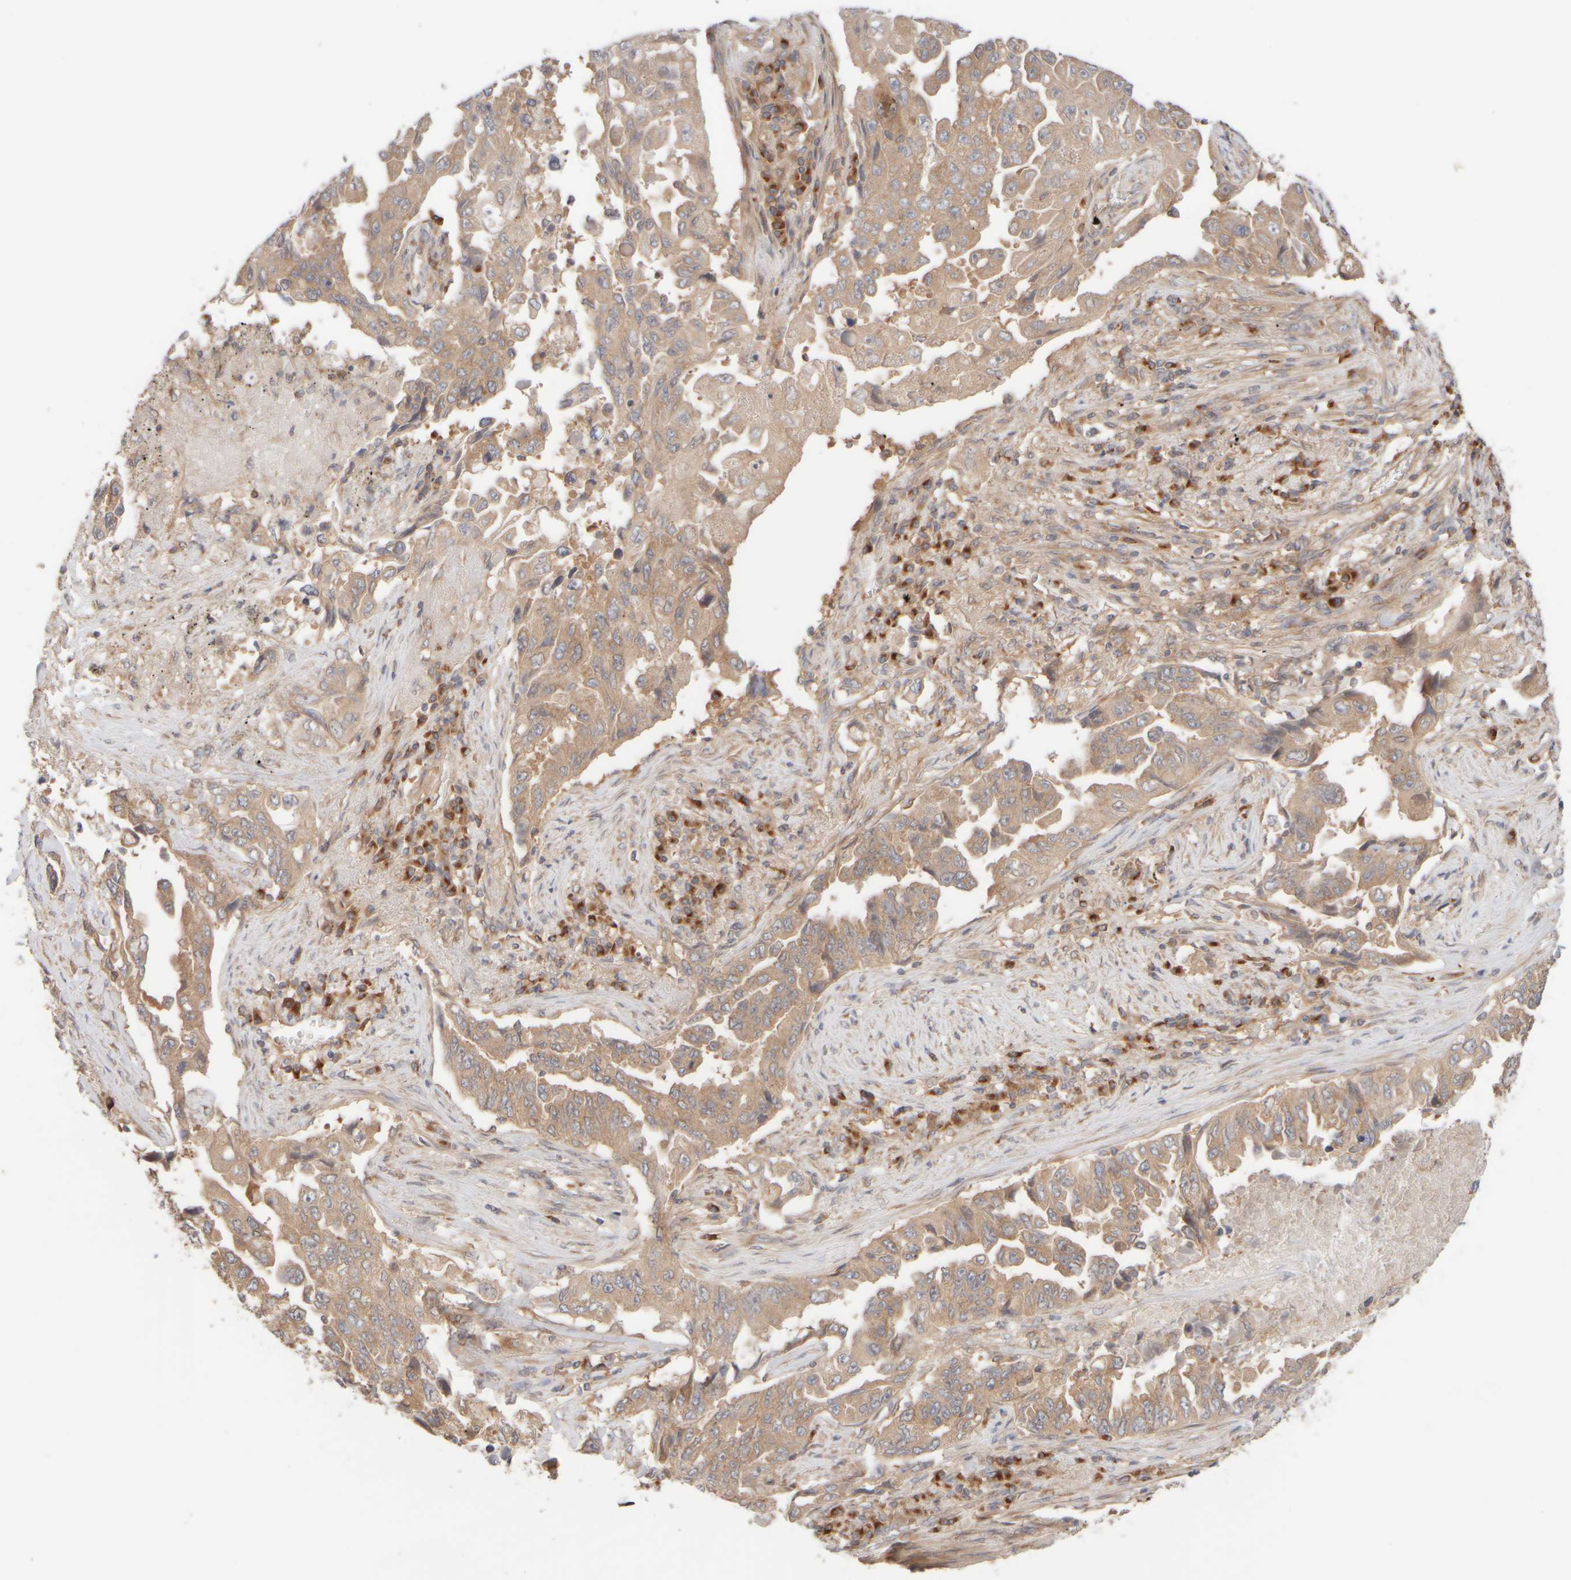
{"staining": {"intensity": "weak", "quantity": ">75%", "location": "cytoplasmic/membranous"}, "tissue": "lung cancer", "cell_type": "Tumor cells", "image_type": "cancer", "snomed": [{"axis": "morphology", "description": "Adenocarcinoma, NOS"}, {"axis": "topography", "description": "Lung"}], "caption": "A high-resolution histopathology image shows IHC staining of lung cancer (adenocarcinoma), which displays weak cytoplasmic/membranous positivity in about >75% of tumor cells.", "gene": "RABEP1", "patient": {"sex": "female", "age": 51}}